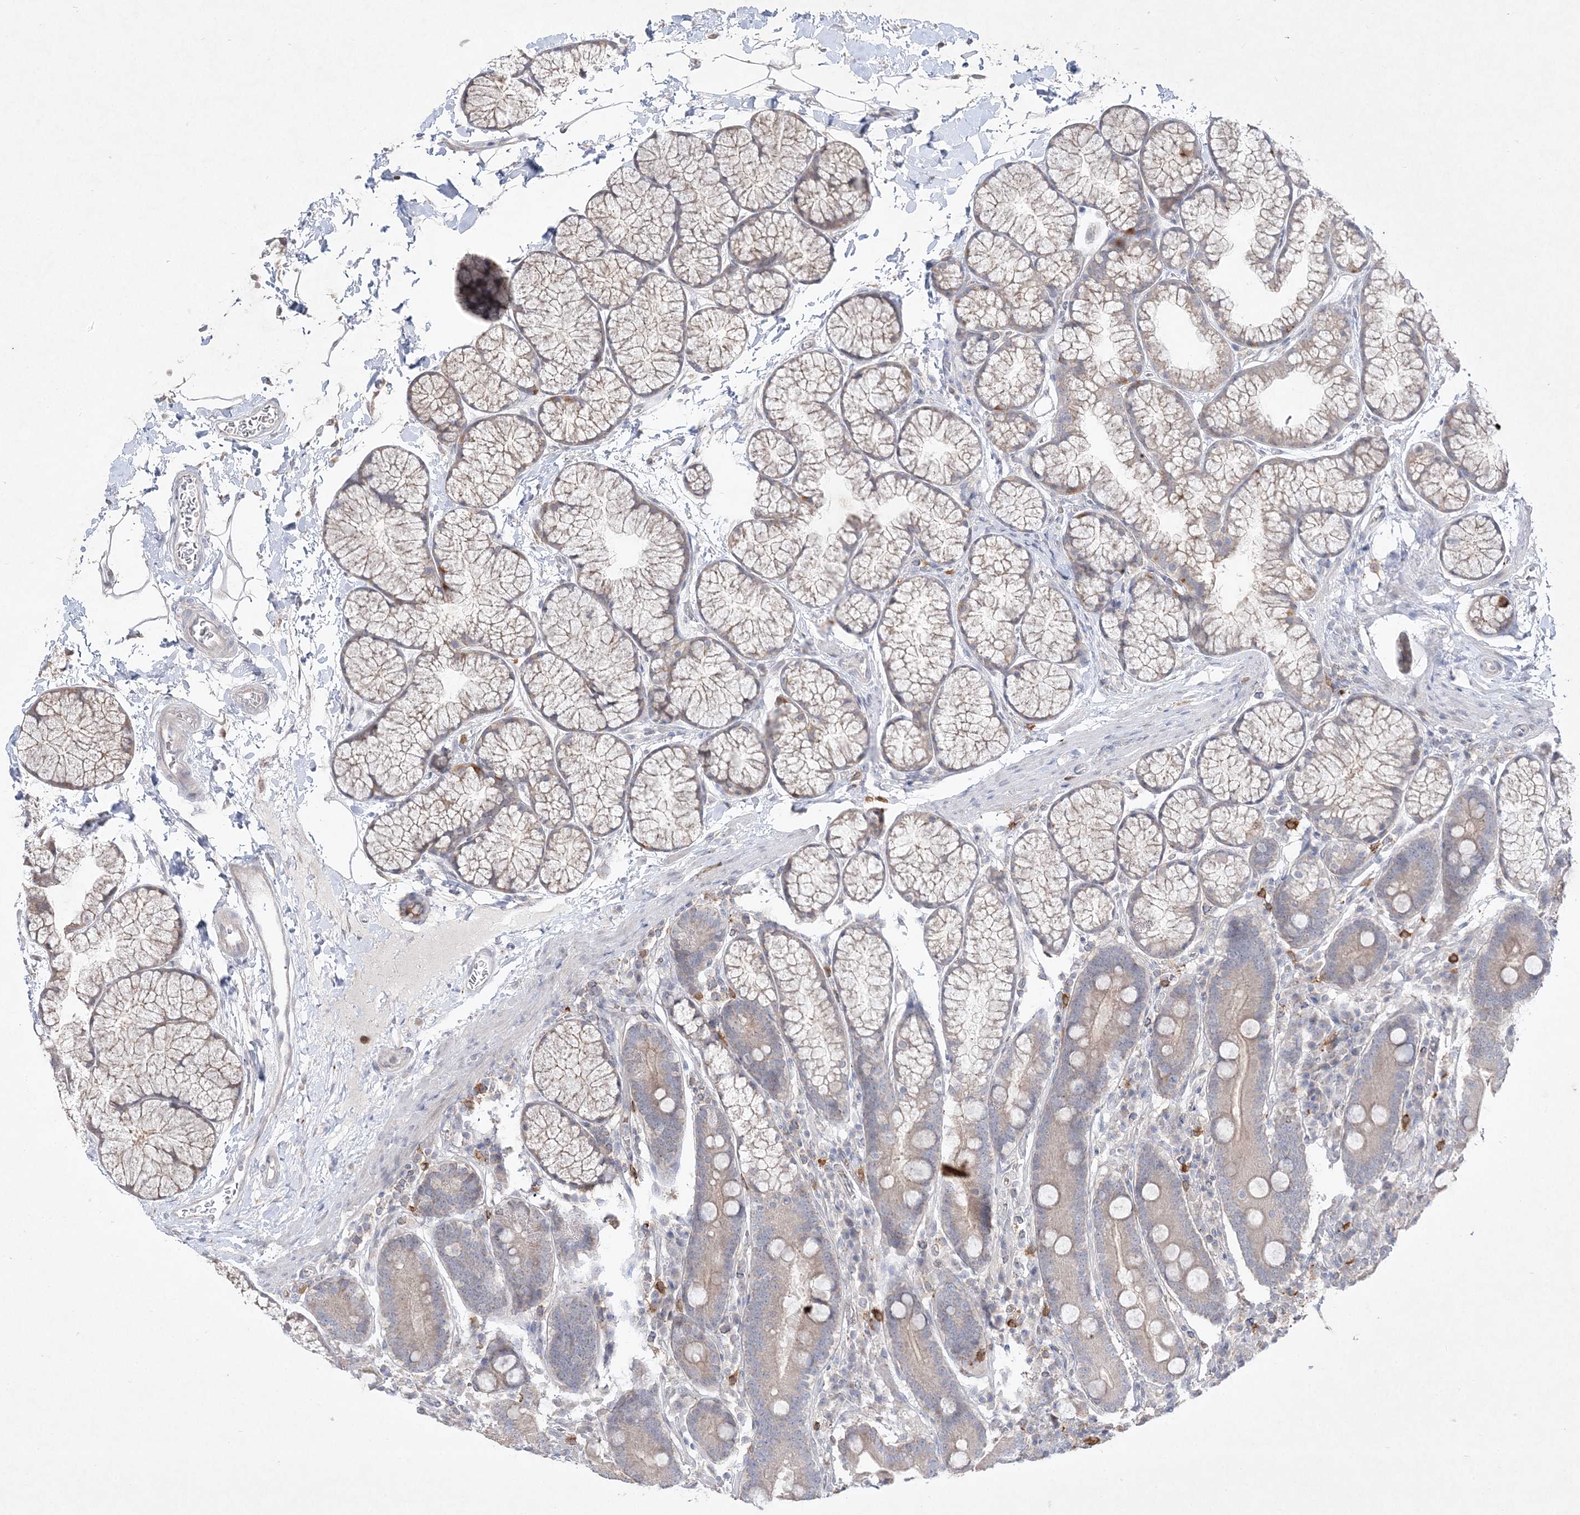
{"staining": {"intensity": "weak", "quantity": "<25%", "location": "cytoplasmic/membranous"}, "tissue": "duodenum", "cell_type": "Glandular cells", "image_type": "normal", "snomed": [{"axis": "morphology", "description": "Normal tissue, NOS"}, {"axis": "topography", "description": "Duodenum"}], "caption": "Photomicrograph shows no significant protein staining in glandular cells of unremarkable duodenum.", "gene": "CLNK", "patient": {"sex": "male", "age": 35}}